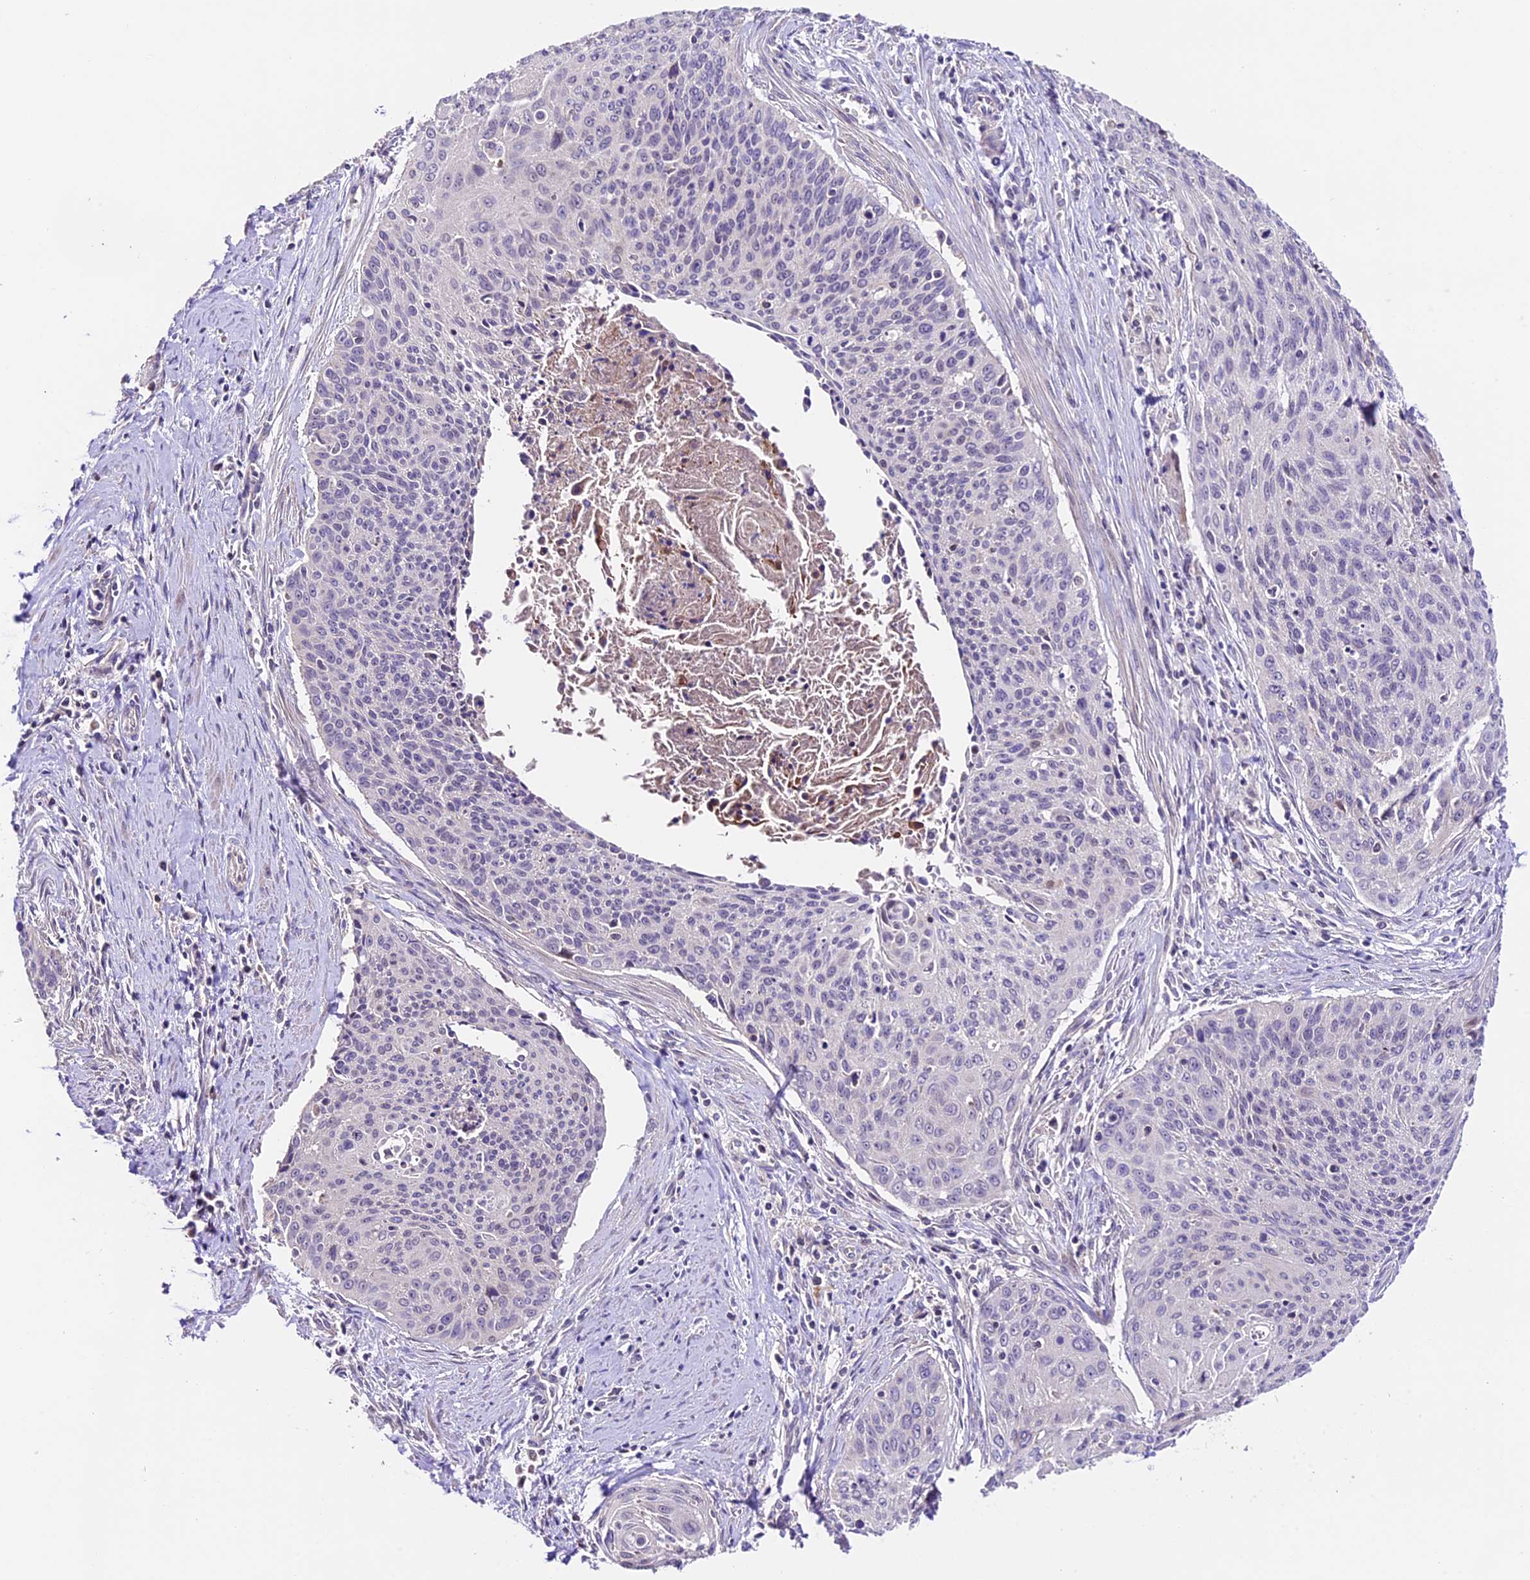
{"staining": {"intensity": "negative", "quantity": "none", "location": "none"}, "tissue": "cervical cancer", "cell_type": "Tumor cells", "image_type": "cancer", "snomed": [{"axis": "morphology", "description": "Squamous cell carcinoma, NOS"}, {"axis": "topography", "description": "Cervix"}], "caption": "Immunohistochemical staining of human cervical squamous cell carcinoma reveals no significant expression in tumor cells.", "gene": "DDX28", "patient": {"sex": "female", "age": 55}}